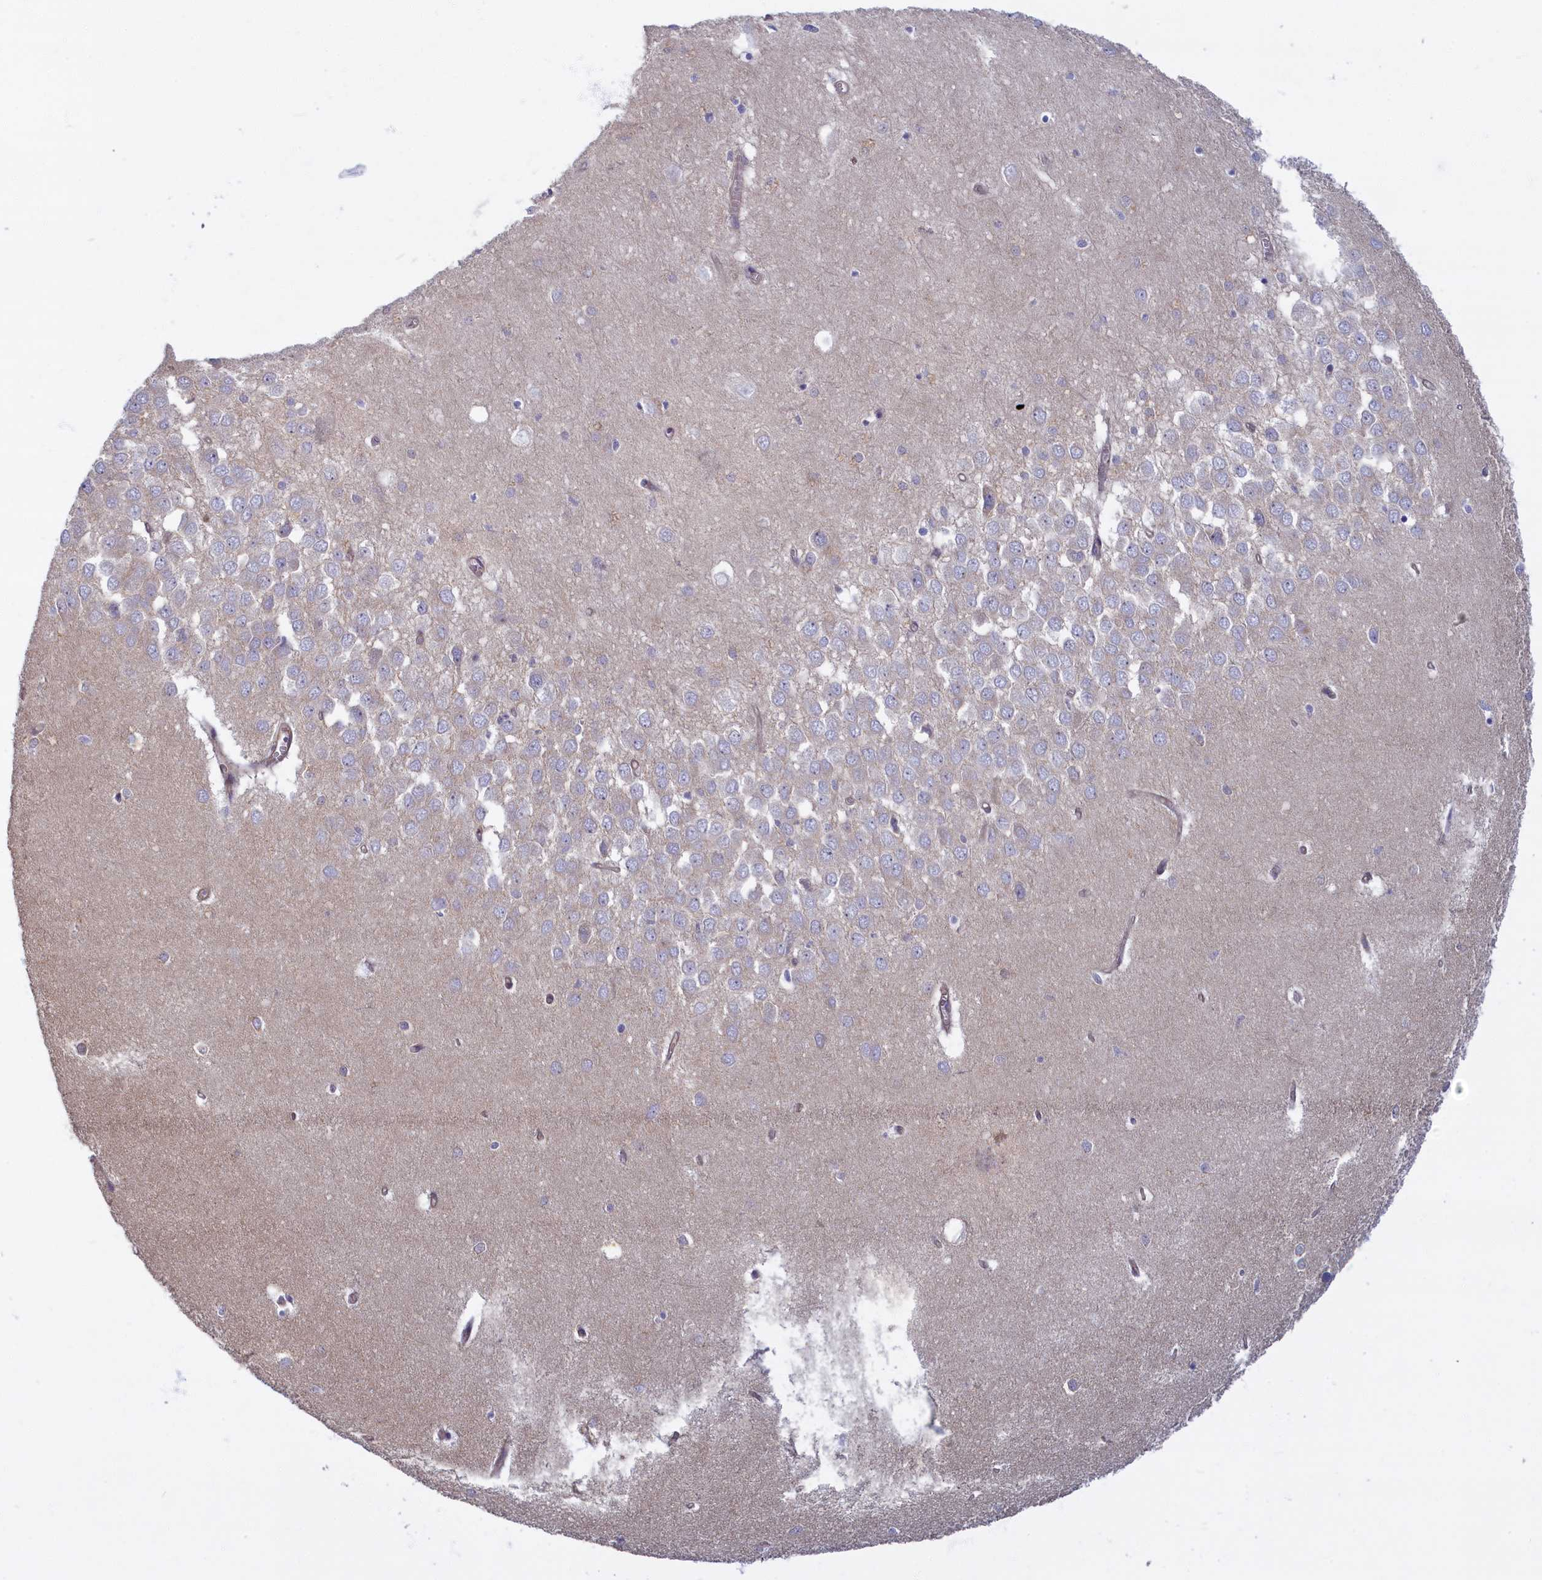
{"staining": {"intensity": "negative", "quantity": "none", "location": "none"}, "tissue": "hippocampus", "cell_type": "Glial cells", "image_type": "normal", "snomed": [{"axis": "morphology", "description": "Normal tissue, NOS"}, {"axis": "topography", "description": "Hippocampus"}], "caption": "This is a image of immunohistochemistry staining of unremarkable hippocampus, which shows no positivity in glial cells. (DAB IHC visualized using brightfield microscopy, high magnification).", "gene": "TRPM4", "patient": {"sex": "female", "age": 64}}